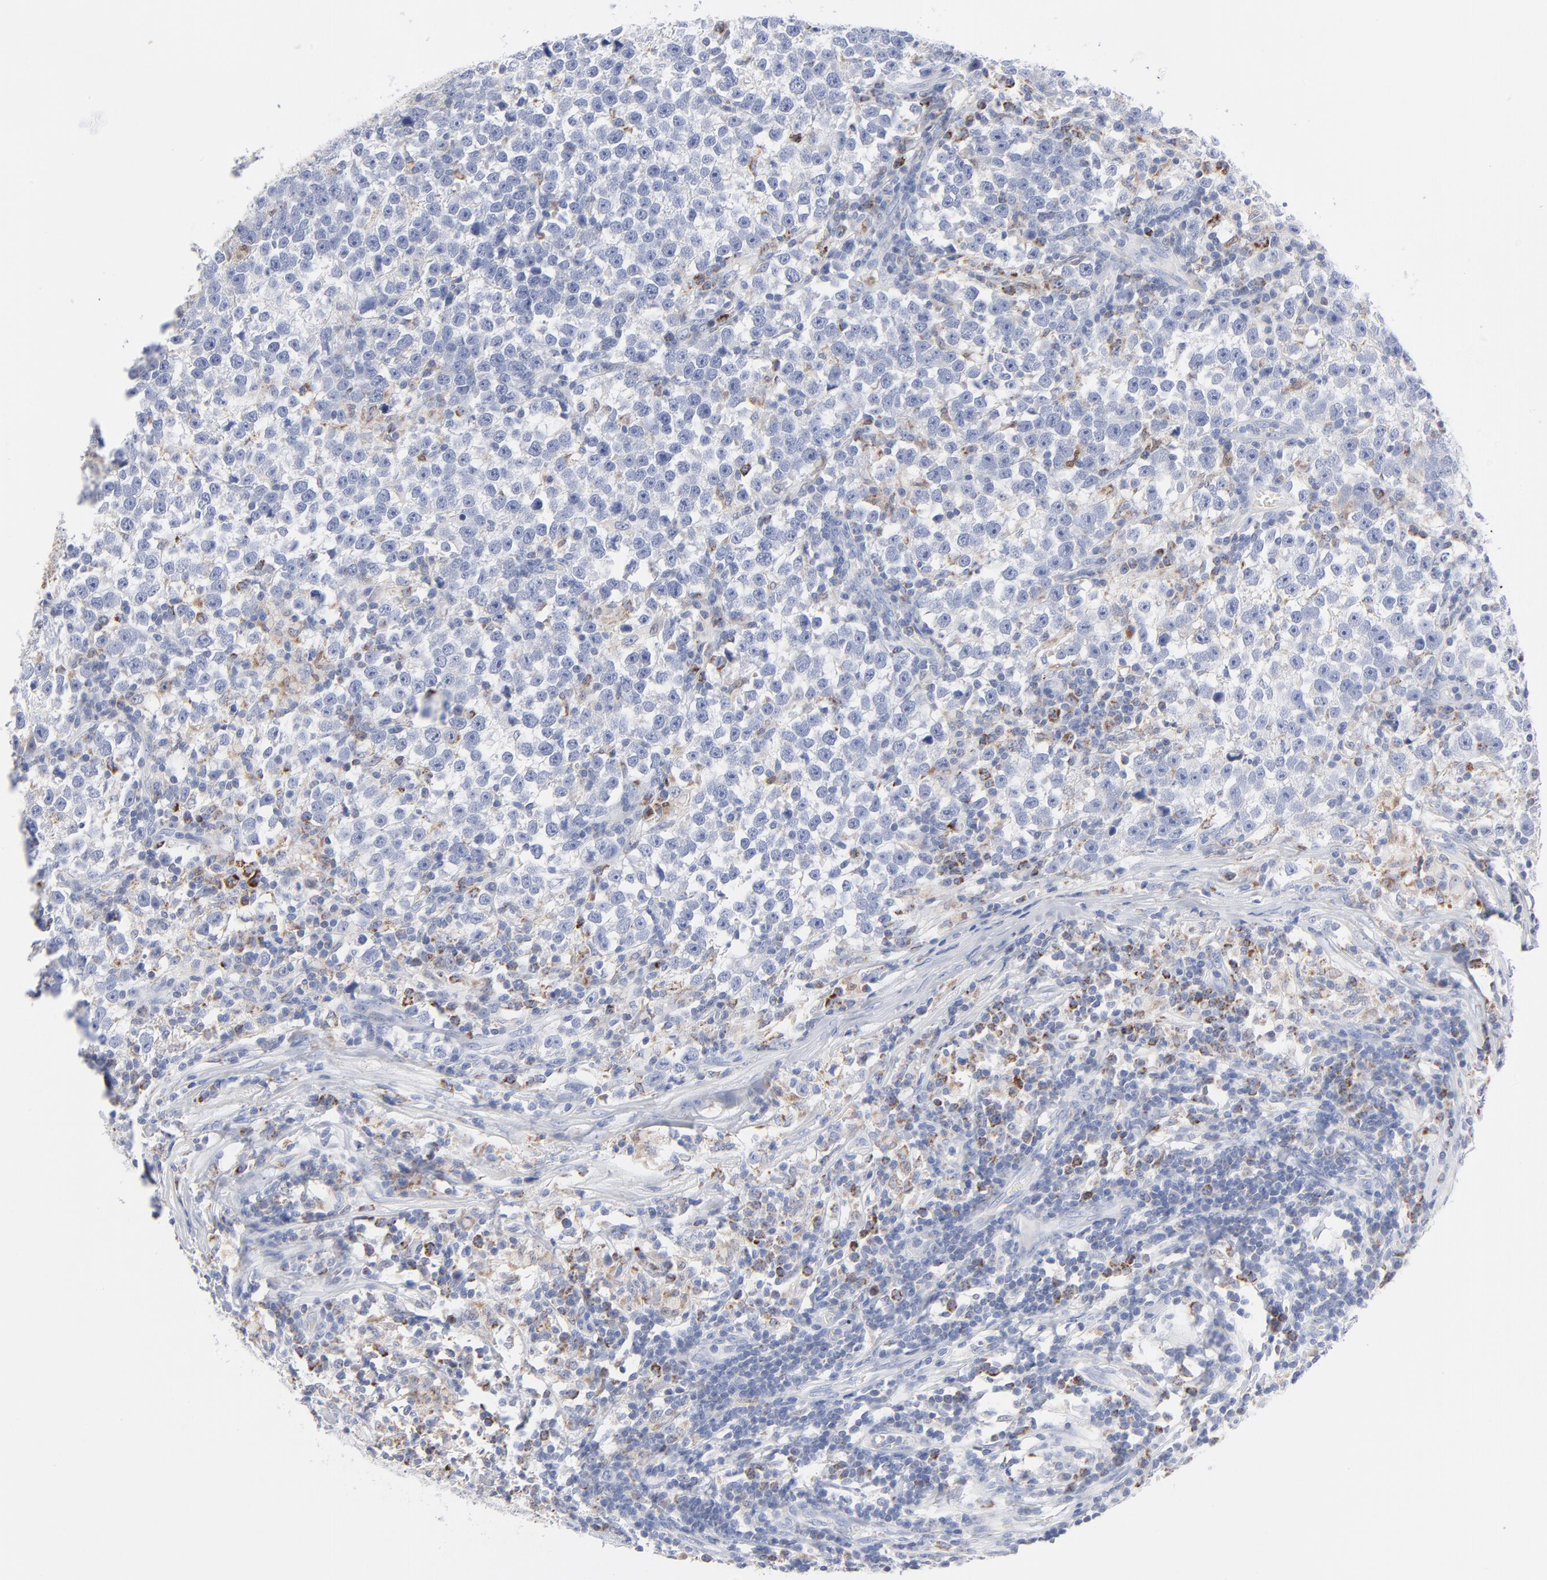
{"staining": {"intensity": "negative", "quantity": "none", "location": "none"}, "tissue": "testis cancer", "cell_type": "Tumor cells", "image_type": "cancer", "snomed": [{"axis": "morphology", "description": "Seminoma, NOS"}, {"axis": "topography", "description": "Testis"}], "caption": "Immunohistochemistry (IHC) of human testis cancer demonstrates no expression in tumor cells.", "gene": "CHCHD10", "patient": {"sex": "male", "age": 43}}